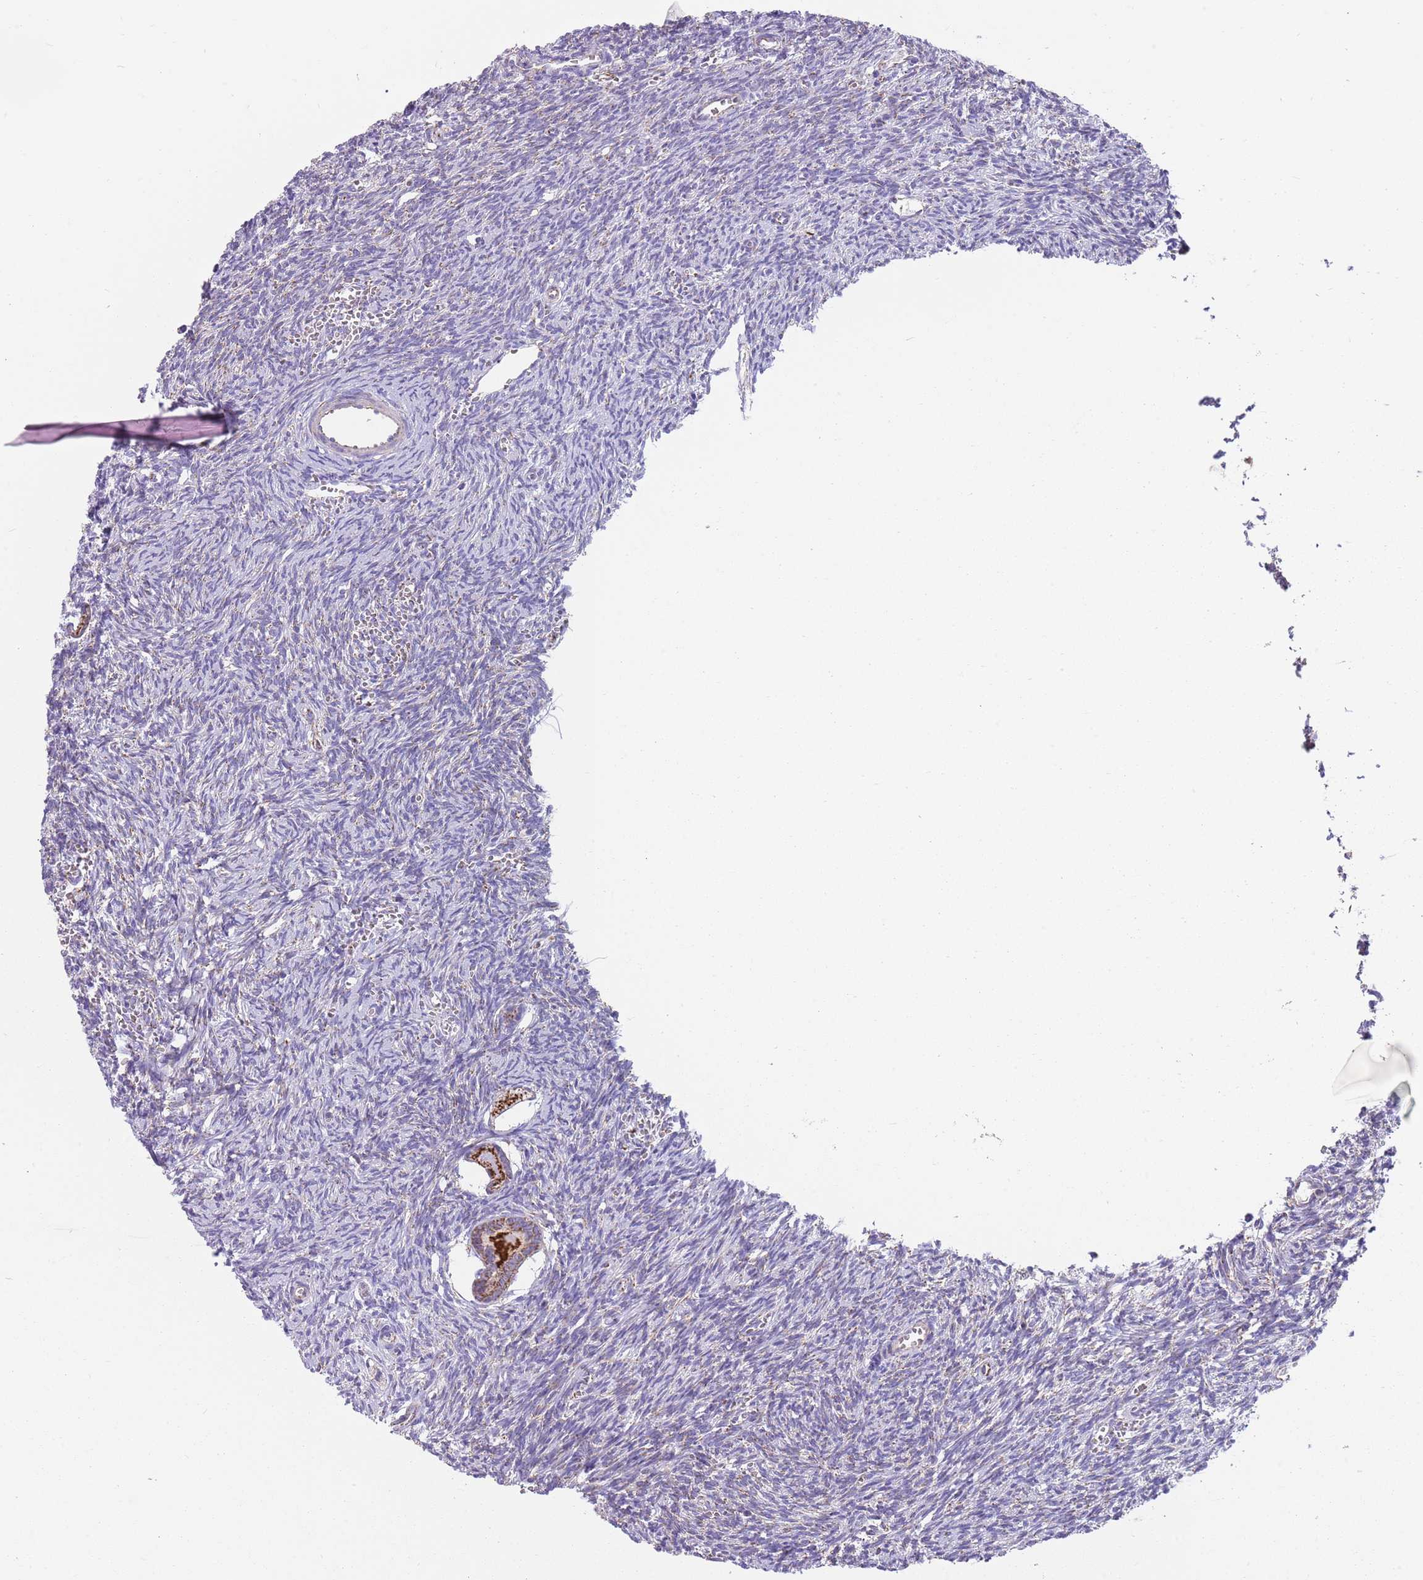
{"staining": {"intensity": "strong", "quantity": ">75%", "location": "cytoplasmic/membranous"}, "tissue": "ovary", "cell_type": "Follicle cells", "image_type": "normal", "snomed": [{"axis": "morphology", "description": "Normal tissue, NOS"}, {"axis": "topography", "description": "Ovary"}], "caption": "Follicle cells demonstrate high levels of strong cytoplasmic/membranous positivity in approximately >75% of cells in benign human ovary.", "gene": "TTLL1", "patient": {"sex": "female", "age": 39}}